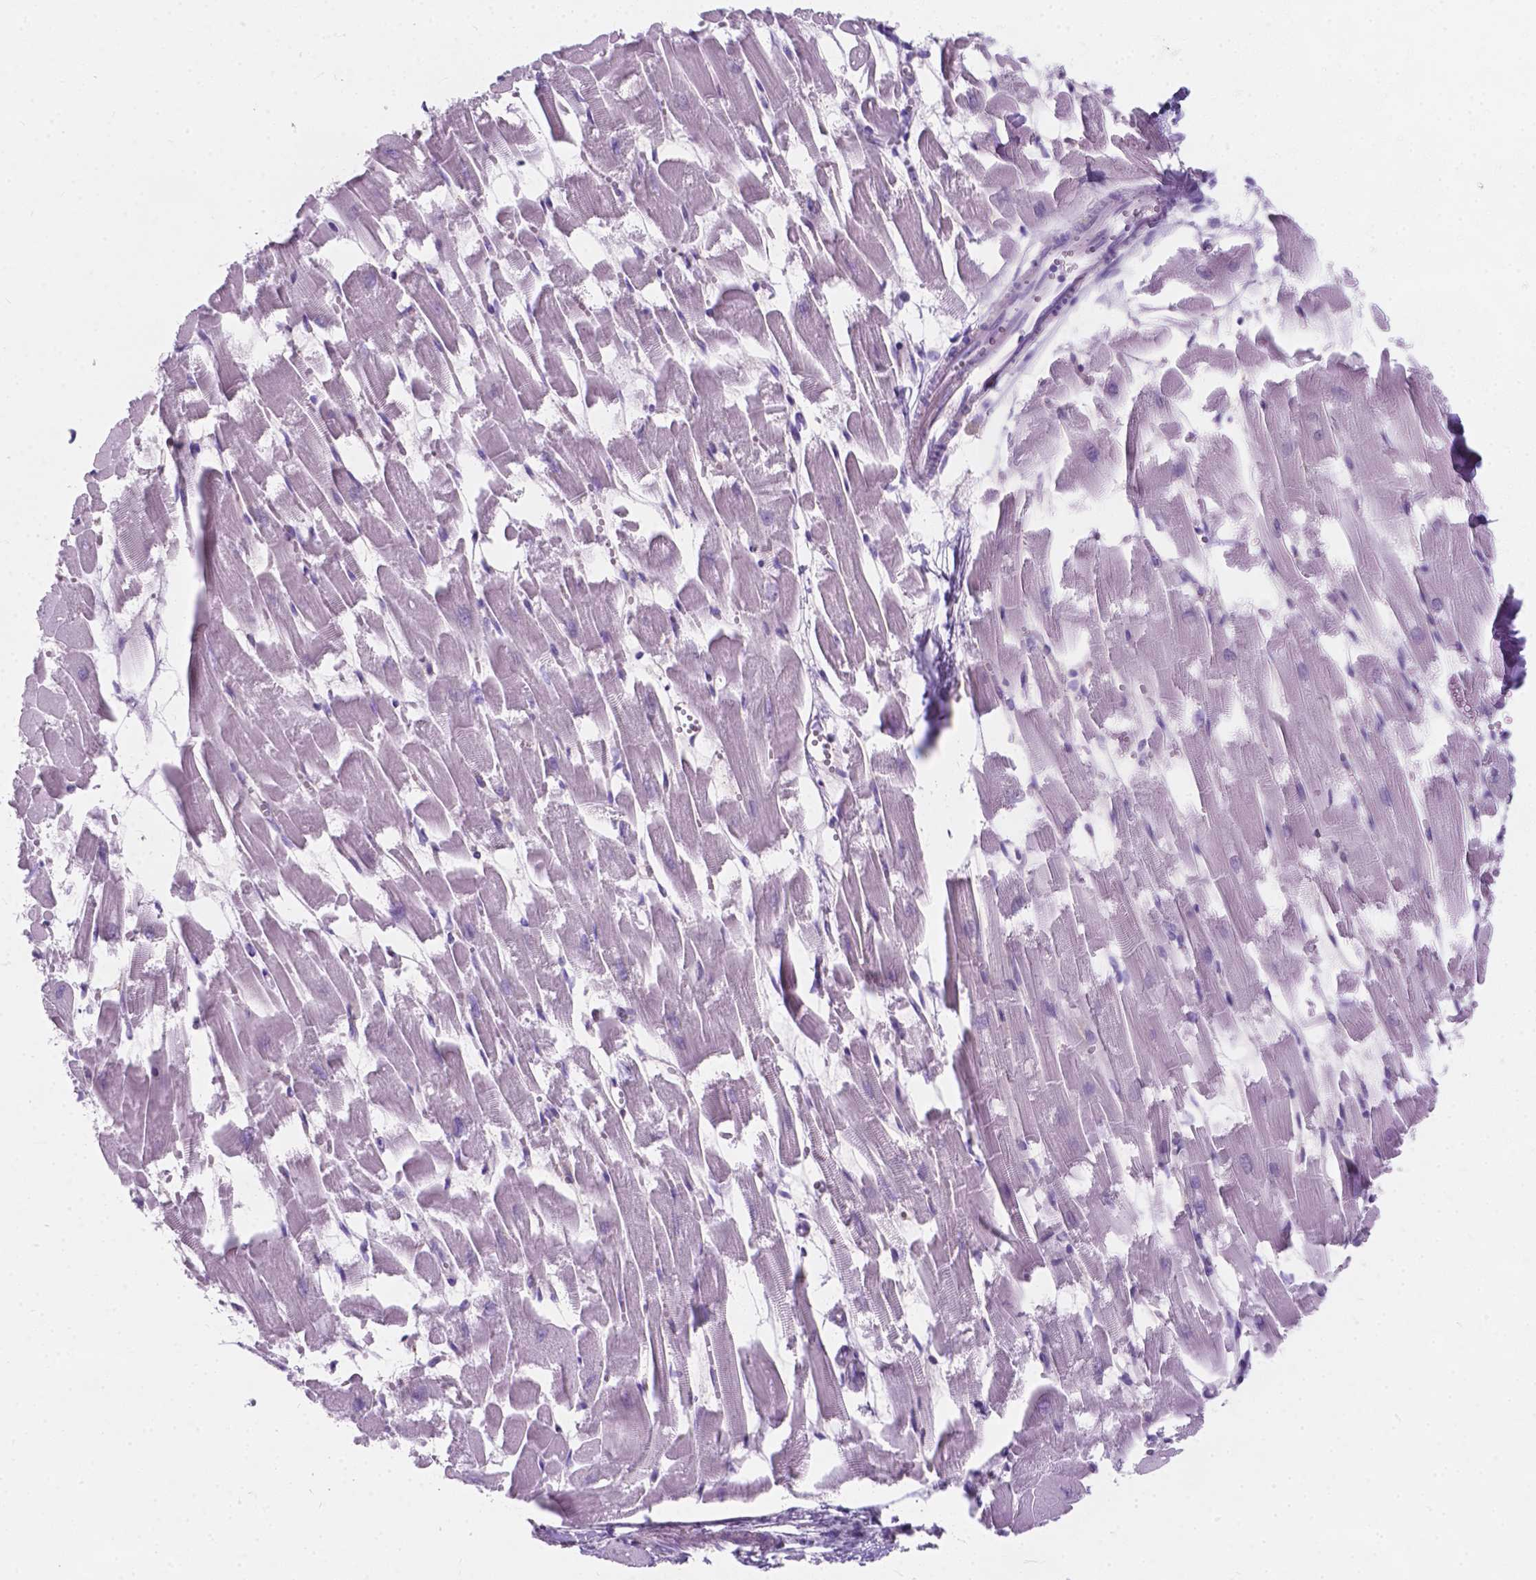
{"staining": {"intensity": "negative", "quantity": "none", "location": "none"}, "tissue": "heart muscle", "cell_type": "Cardiomyocytes", "image_type": "normal", "snomed": [{"axis": "morphology", "description": "Normal tissue, NOS"}, {"axis": "topography", "description": "Heart"}], "caption": "Cardiomyocytes are negative for protein expression in normal human heart muscle. (DAB (3,3'-diaminobenzidine) immunohistochemistry visualized using brightfield microscopy, high magnification).", "gene": "KIAA0040", "patient": {"sex": "female", "age": 52}}